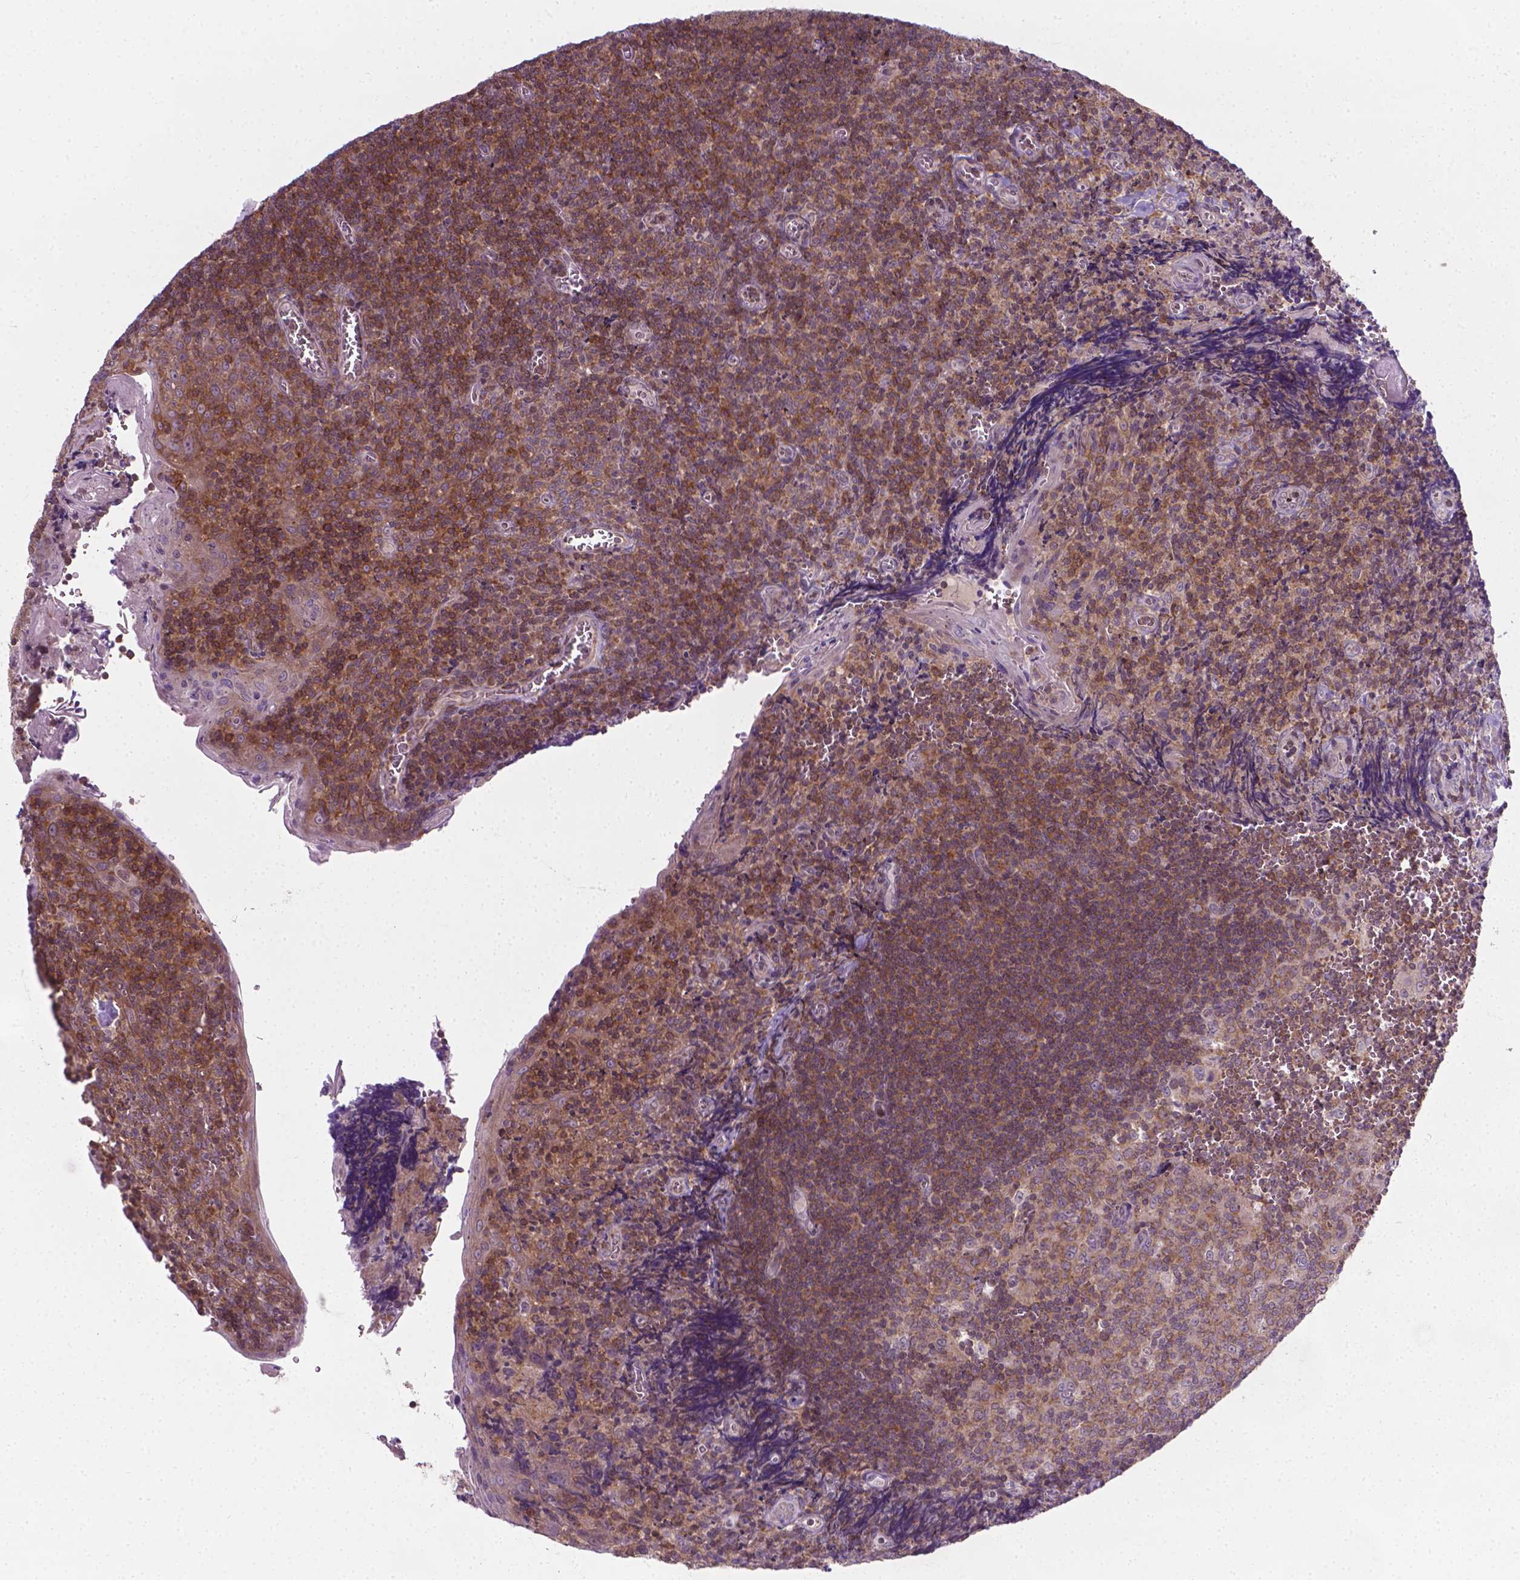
{"staining": {"intensity": "moderate", "quantity": ">75%", "location": "cytoplasmic/membranous"}, "tissue": "tonsil", "cell_type": "Germinal center cells", "image_type": "normal", "snomed": [{"axis": "morphology", "description": "Normal tissue, NOS"}, {"axis": "morphology", "description": "Inflammation, NOS"}, {"axis": "topography", "description": "Tonsil"}], "caption": "Protein expression analysis of benign human tonsil reveals moderate cytoplasmic/membranous expression in approximately >75% of germinal center cells.", "gene": "PRAG1", "patient": {"sex": "female", "age": 31}}